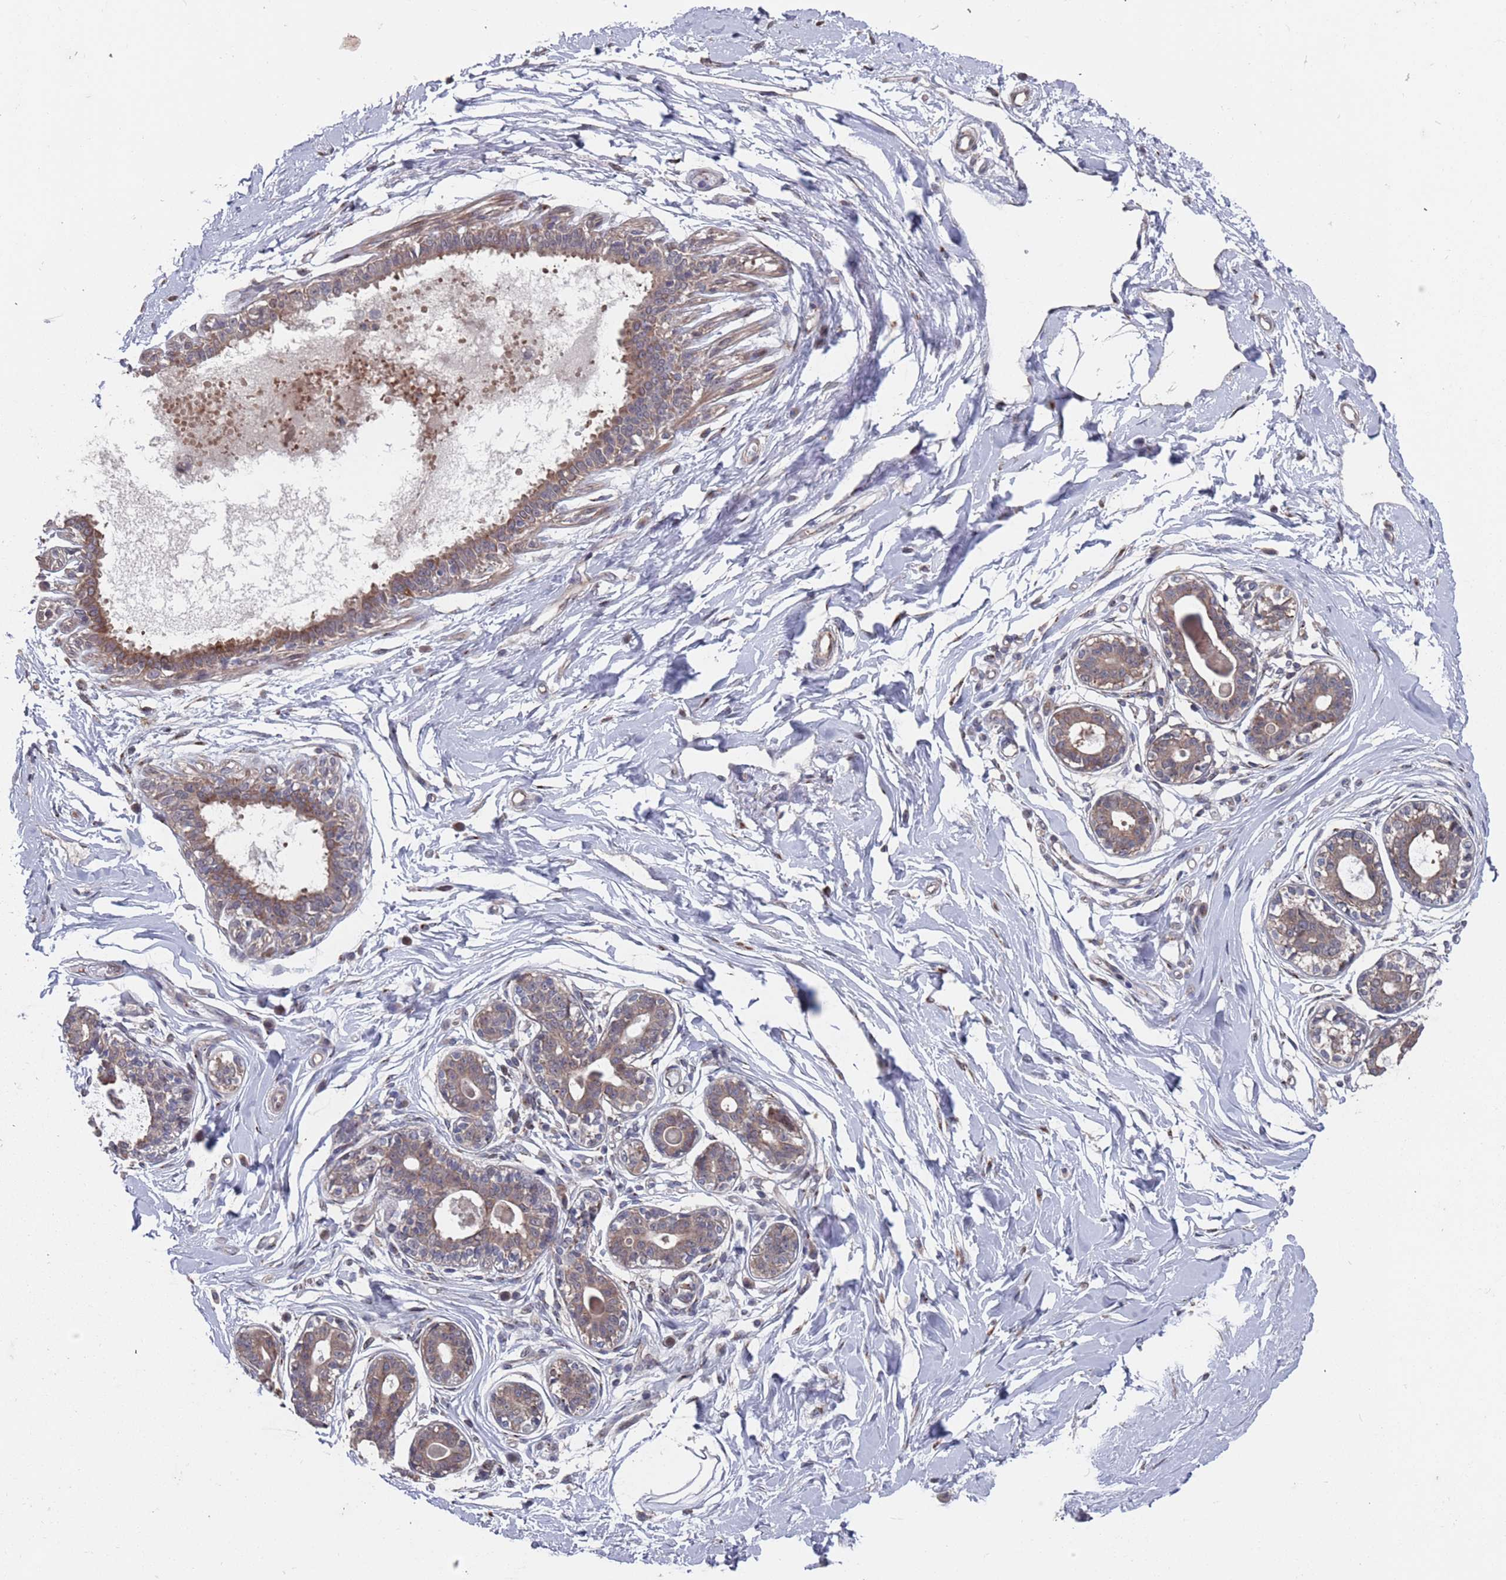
{"staining": {"intensity": "moderate", "quantity": "<25%", "location": "cytoplasmic/membranous"}, "tissue": "breast", "cell_type": "Adipocytes", "image_type": "normal", "snomed": [{"axis": "morphology", "description": "Normal tissue, NOS"}, {"axis": "topography", "description": "Breast"}], "caption": "Adipocytes exhibit low levels of moderate cytoplasmic/membranous staining in about <25% of cells in normal human breast. Nuclei are stained in blue.", "gene": "UNC45A", "patient": {"sex": "female", "age": 45}}